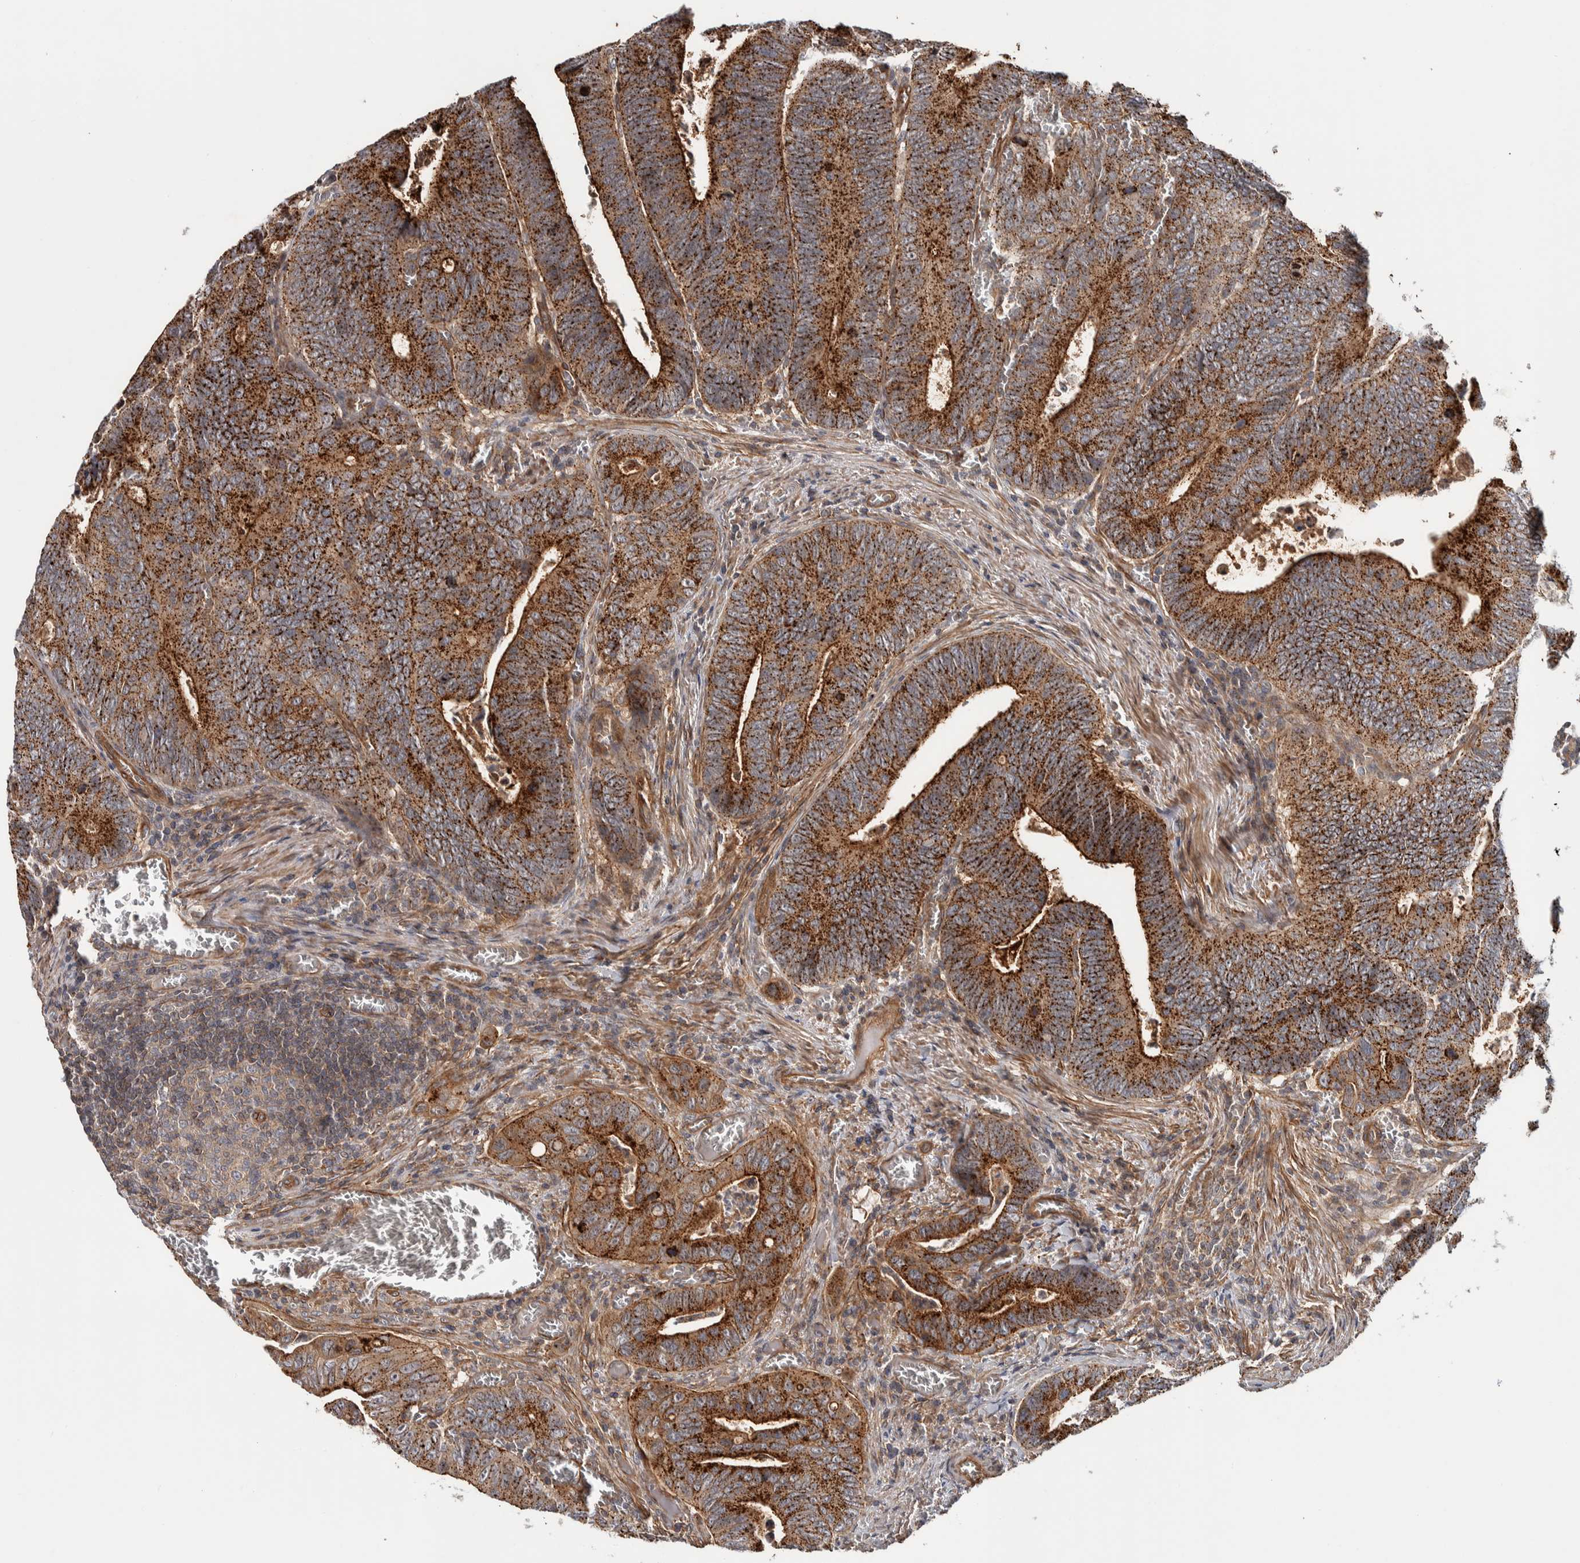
{"staining": {"intensity": "strong", "quantity": ">75%", "location": "cytoplasmic/membranous"}, "tissue": "colorectal cancer", "cell_type": "Tumor cells", "image_type": "cancer", "snomed": [{"axis": "morphology", "description": "Inflammation, NOS"}, {"axis": "morphology", "description": "Adenocarcinoma, NOS"}, {"axis": "topography", "description": "Colon"}], "caption": "An image of human colorectal adenocarcinoma stained for a protein reveals strong cytoplasmic/membranous brown staining in tumor cells. (DAB = brown stain, brightfield microscopy at high magnification).", "gene": "CHMP4C", "patient": {"sex": "male", "age": 72}}